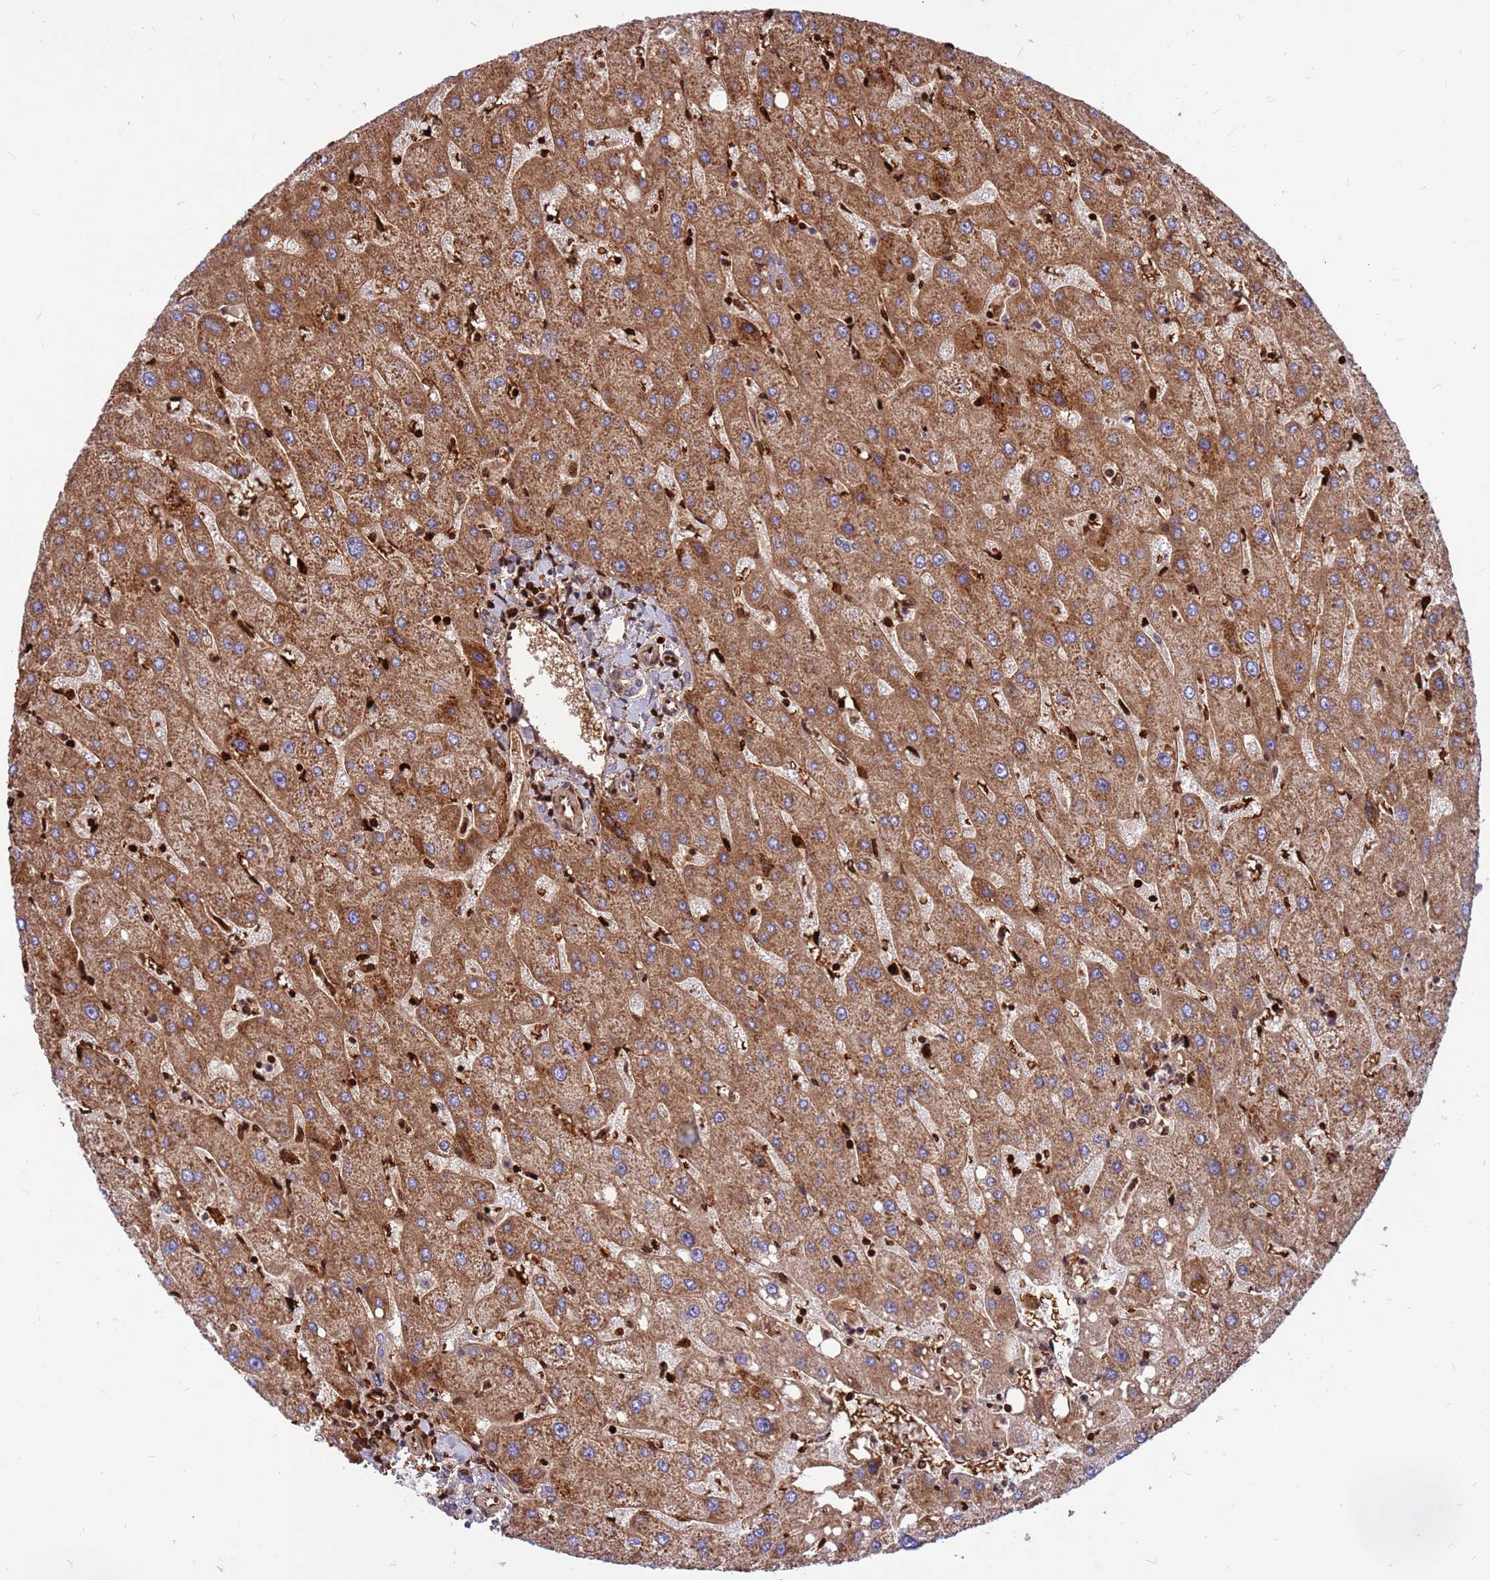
{"staining": {"intensity": "weak", "quantity": ">75%", "location": "cytoplasmic/membranous"}, "tissue": "liver", "cell_type": "Cholangiocytes", "image_type": "normal", "snomed": [{"axis": "morphology", "description": "Normal tissue, NOS"}, {"axis": "topography", "description": "Liver"}], "caption": "A brown stain highlights weak cytoplasmic/membranous positivity of a protein in cholangiocytes of benign human liver.", "gene": "ZNF669", "patient": {"sex": "male", "age": 67}}